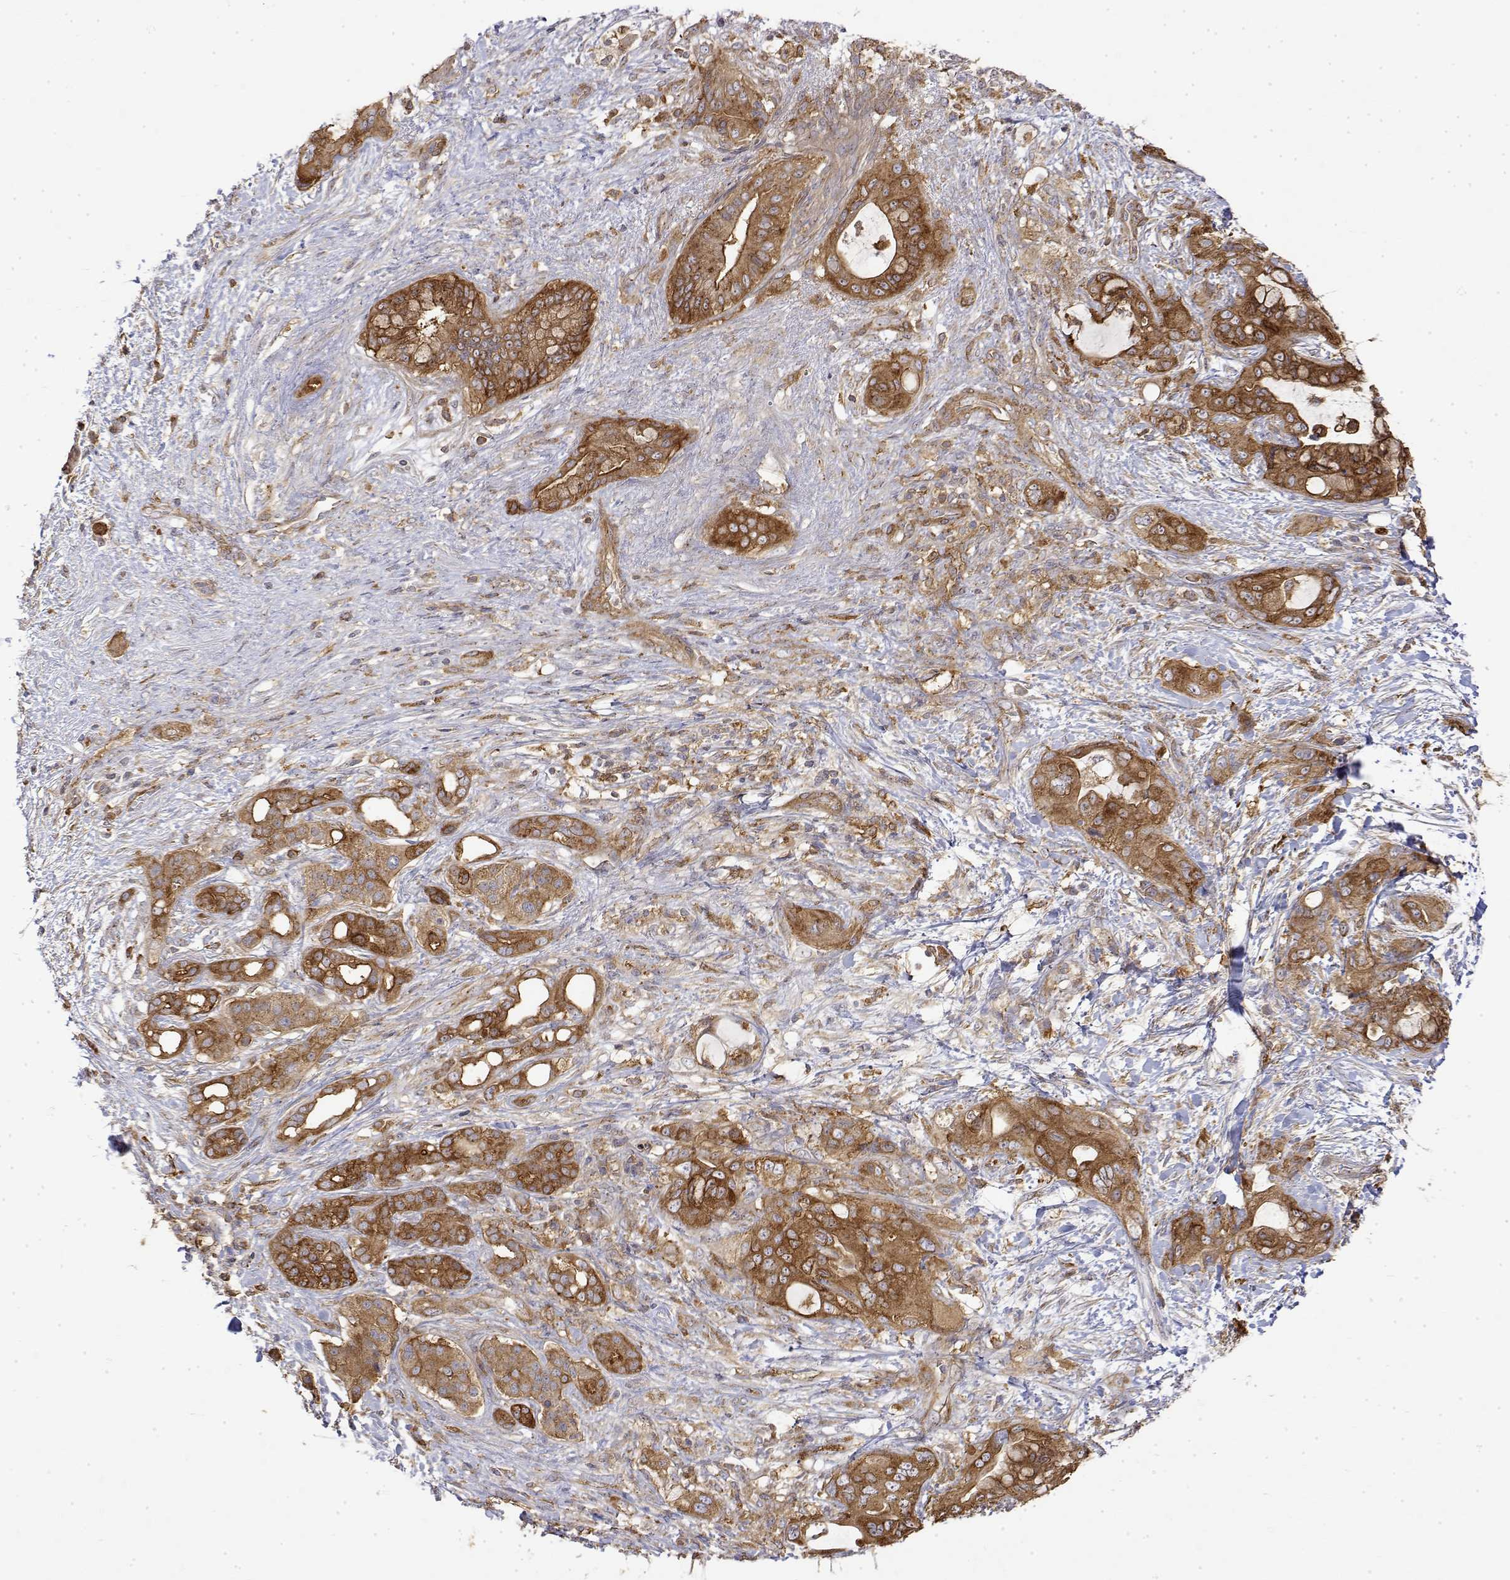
{"staining": {"intensity": "strong", "quantity": ">75%", "location": "cytoplasmic/membranous"}, "tissue": "pancreatic cancer", "cell_type": "Tumor cells", "image_type": "cancer", "snomed": [{"axis": "morphology", "description": "Adenocarcinoma, NOS"}, {"axis": "topography", "description": "Pancreas"}], "caption": "Tumor cells show high levels of strong cytoplasmic/membranous positivity in about >75% of cells in human pancreatic cancer (adenocarcinoma).", "gene": "PACSIN2", "patient": {"sex": "male", "age": 71}}